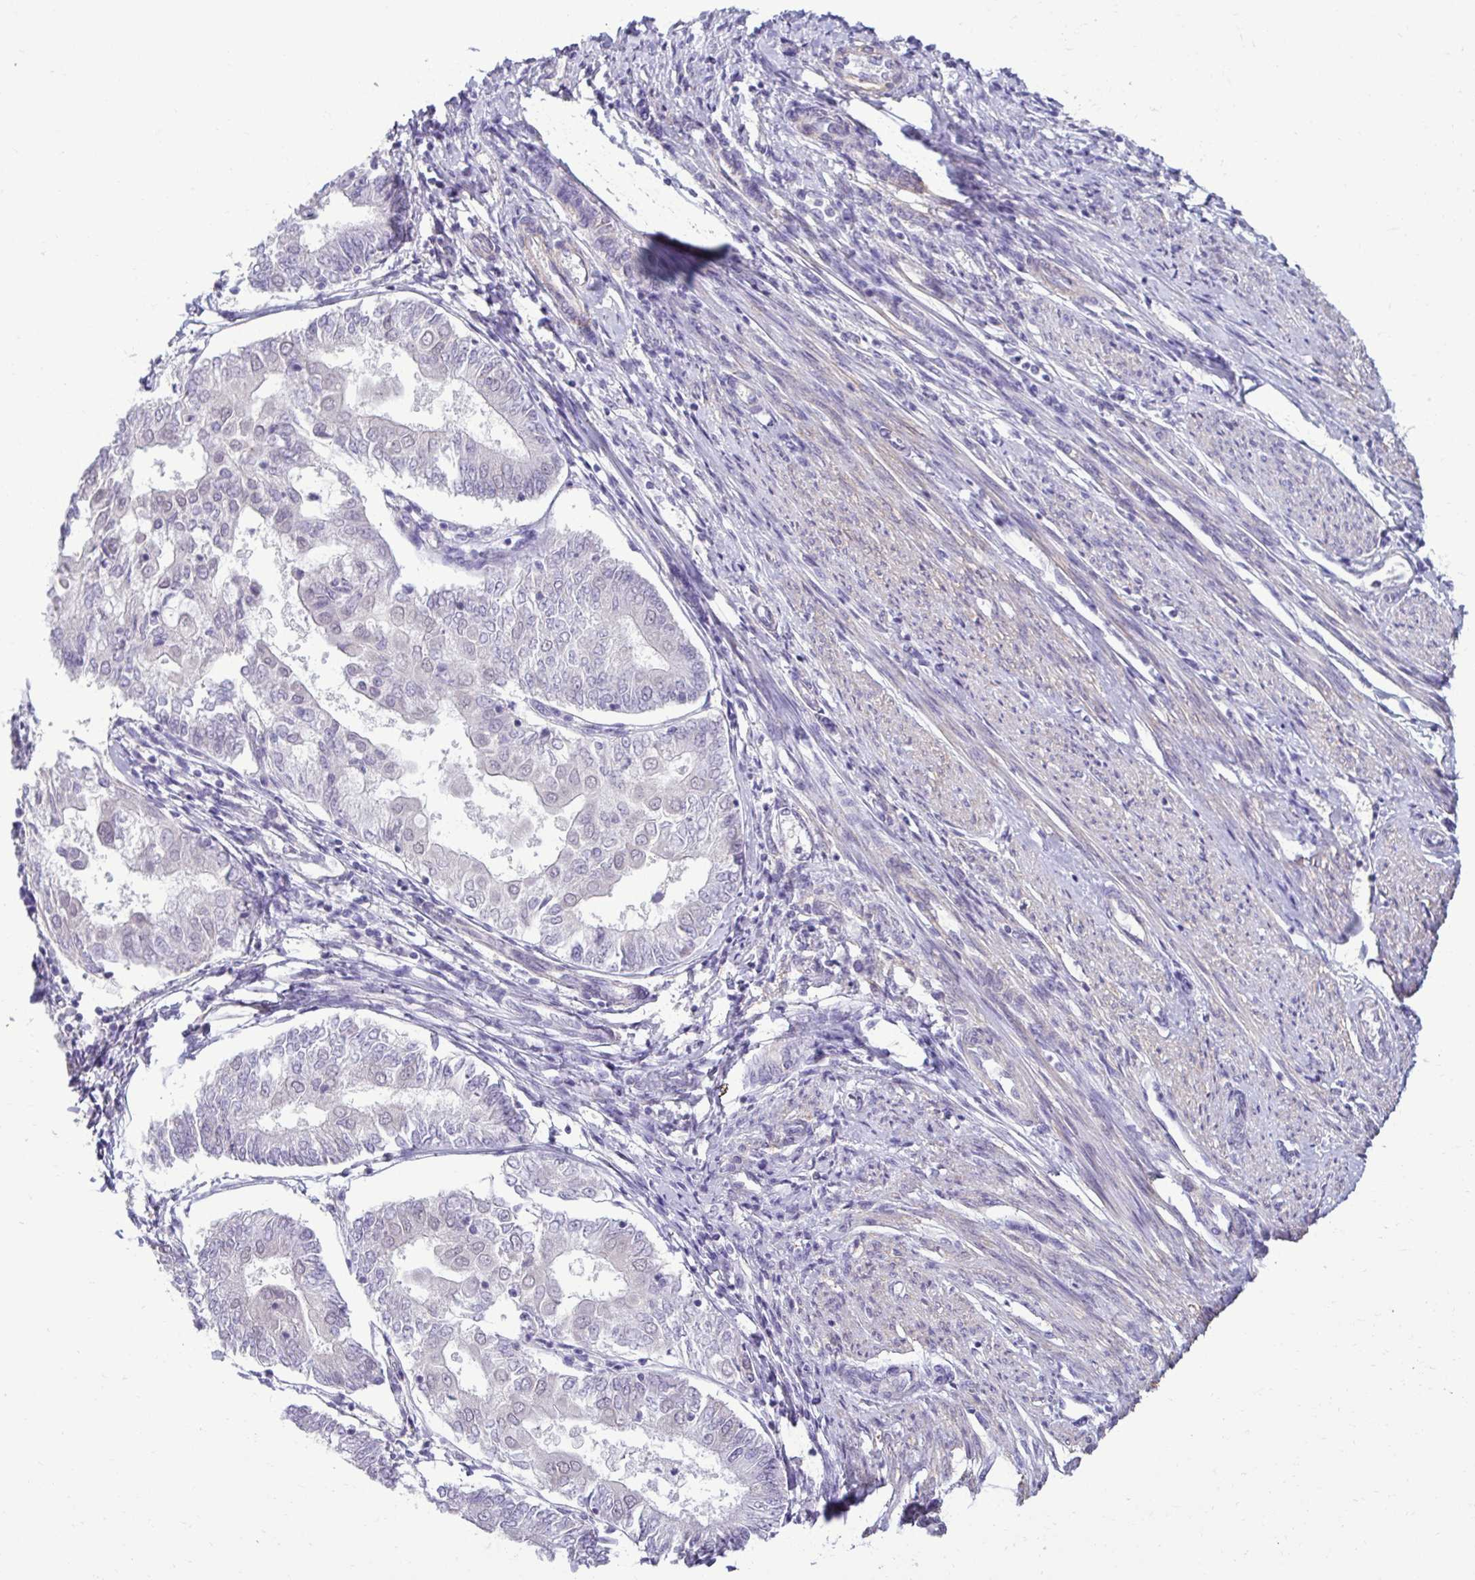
{"staining": {"intensity": "negative", "quantity": "none", "location": "none"}, "tissue": "endometrial cancer", "cell_type": "Tumor cells", "image_type": "cancer", "snomed": [{"axis": "morphology", "description": "Adenocarcinoma, NOS"}, {"axis": "topography", "description": "Endometrium"}], "caption": "This is an IHC image of human endometrial adenocarcinoma. There is no staining in tumor cells.", "gene": "SLC30A3", "patient": {"sex": "female", "age": 68}}